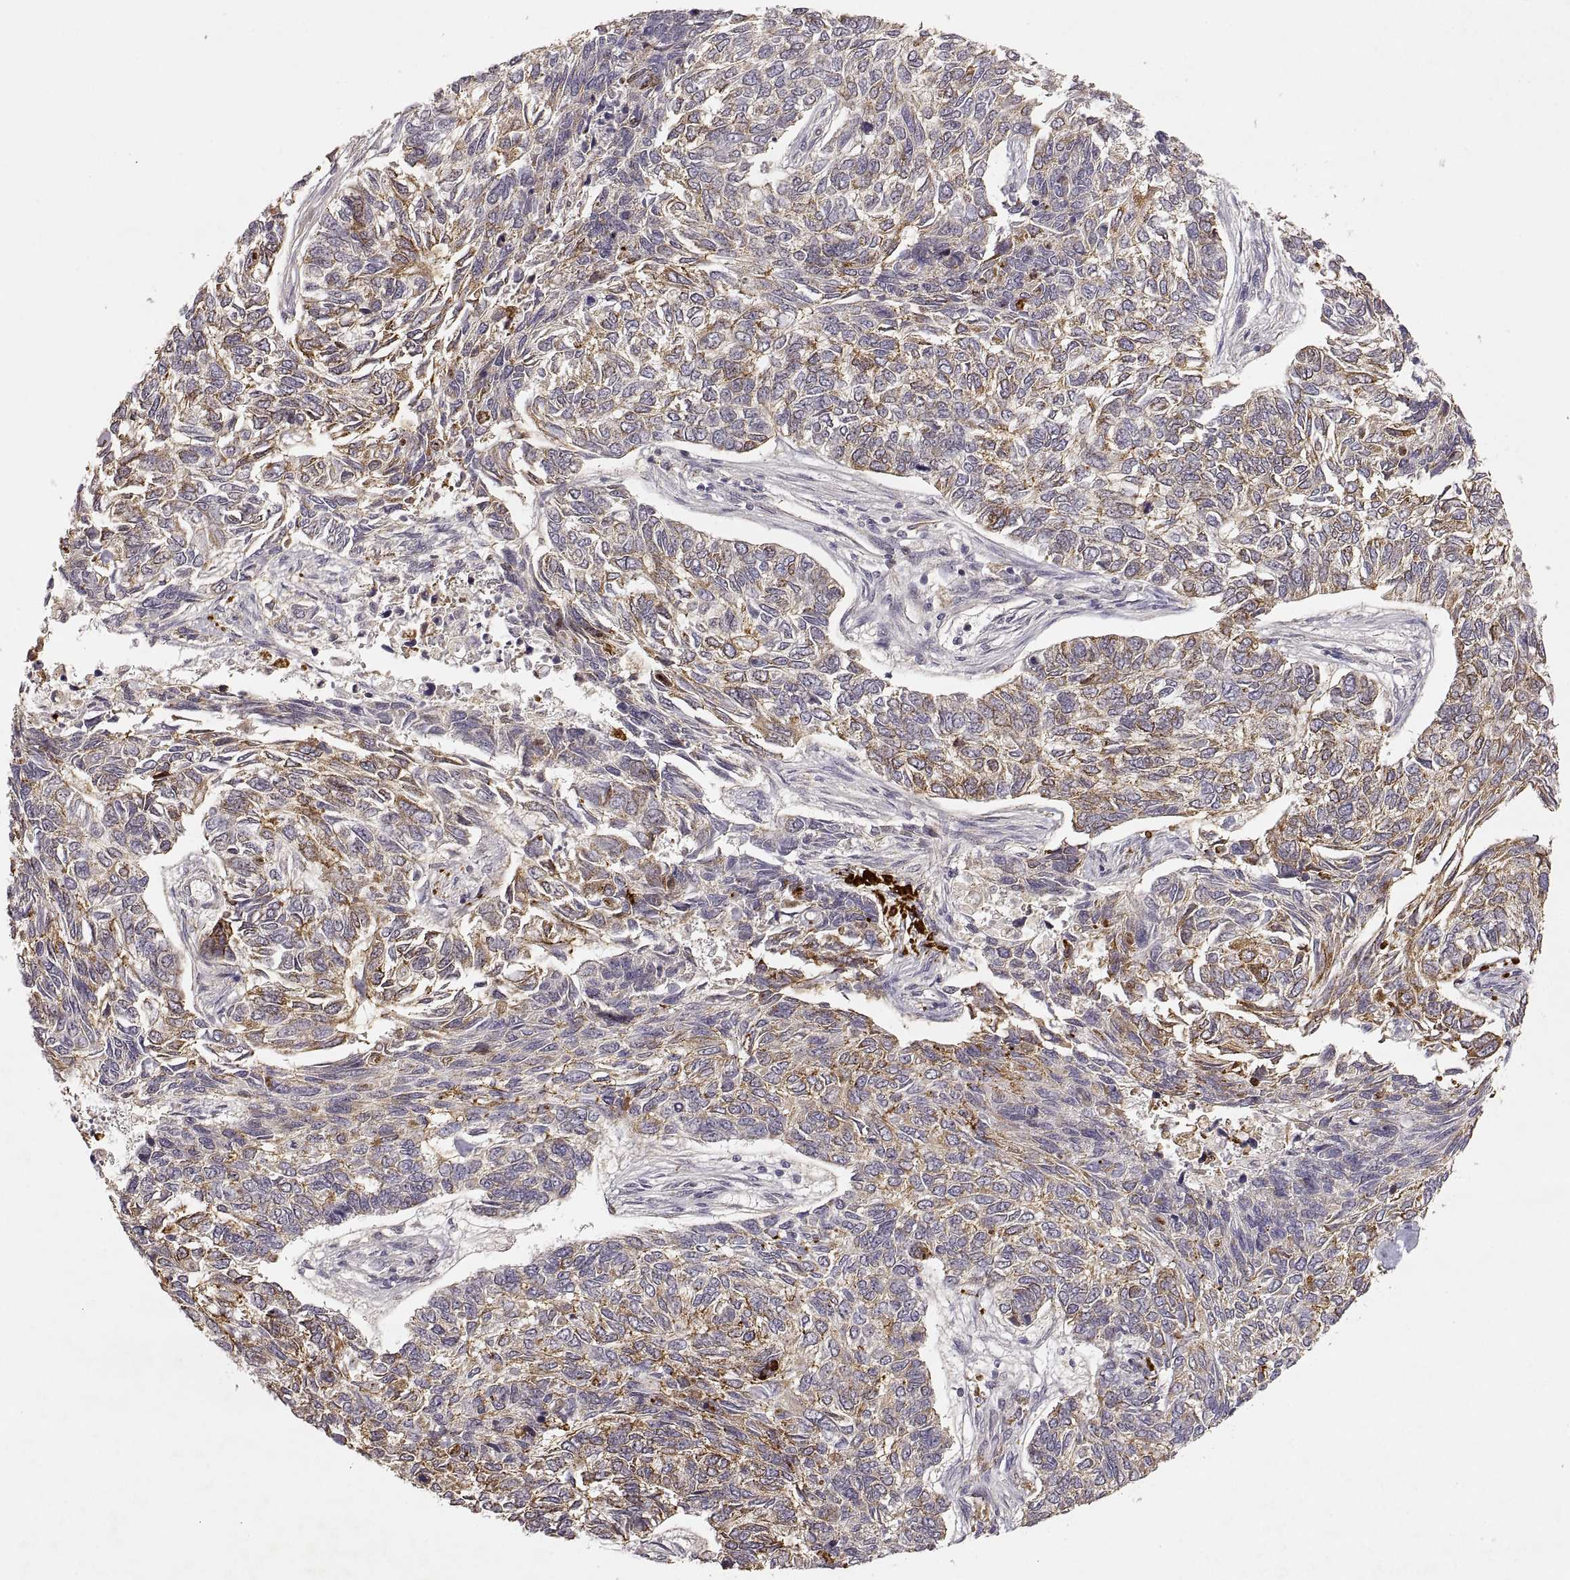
{"staining": {"intensity": "strong", "quantity": ">75%", "location": "cytoplasmic/membranous"}, "tissue": "skin cancer", "cell_type": "Tumor cells", "image_type": "cancer", "snomed": [{"axis": "morphology", "description": "Basal cell carcinoma"}, {"axis": "topography", "description": "Skin"}], "caption": "Immunohistochemical staining of human skin cancer (basal cell carcinoma) demonstrates high levels of strong cytoplasmic/membranous protein expression in about >75% of tumor cells.", "gene": "LAMC2", "patient": {"sex": "female", "age": 65}}